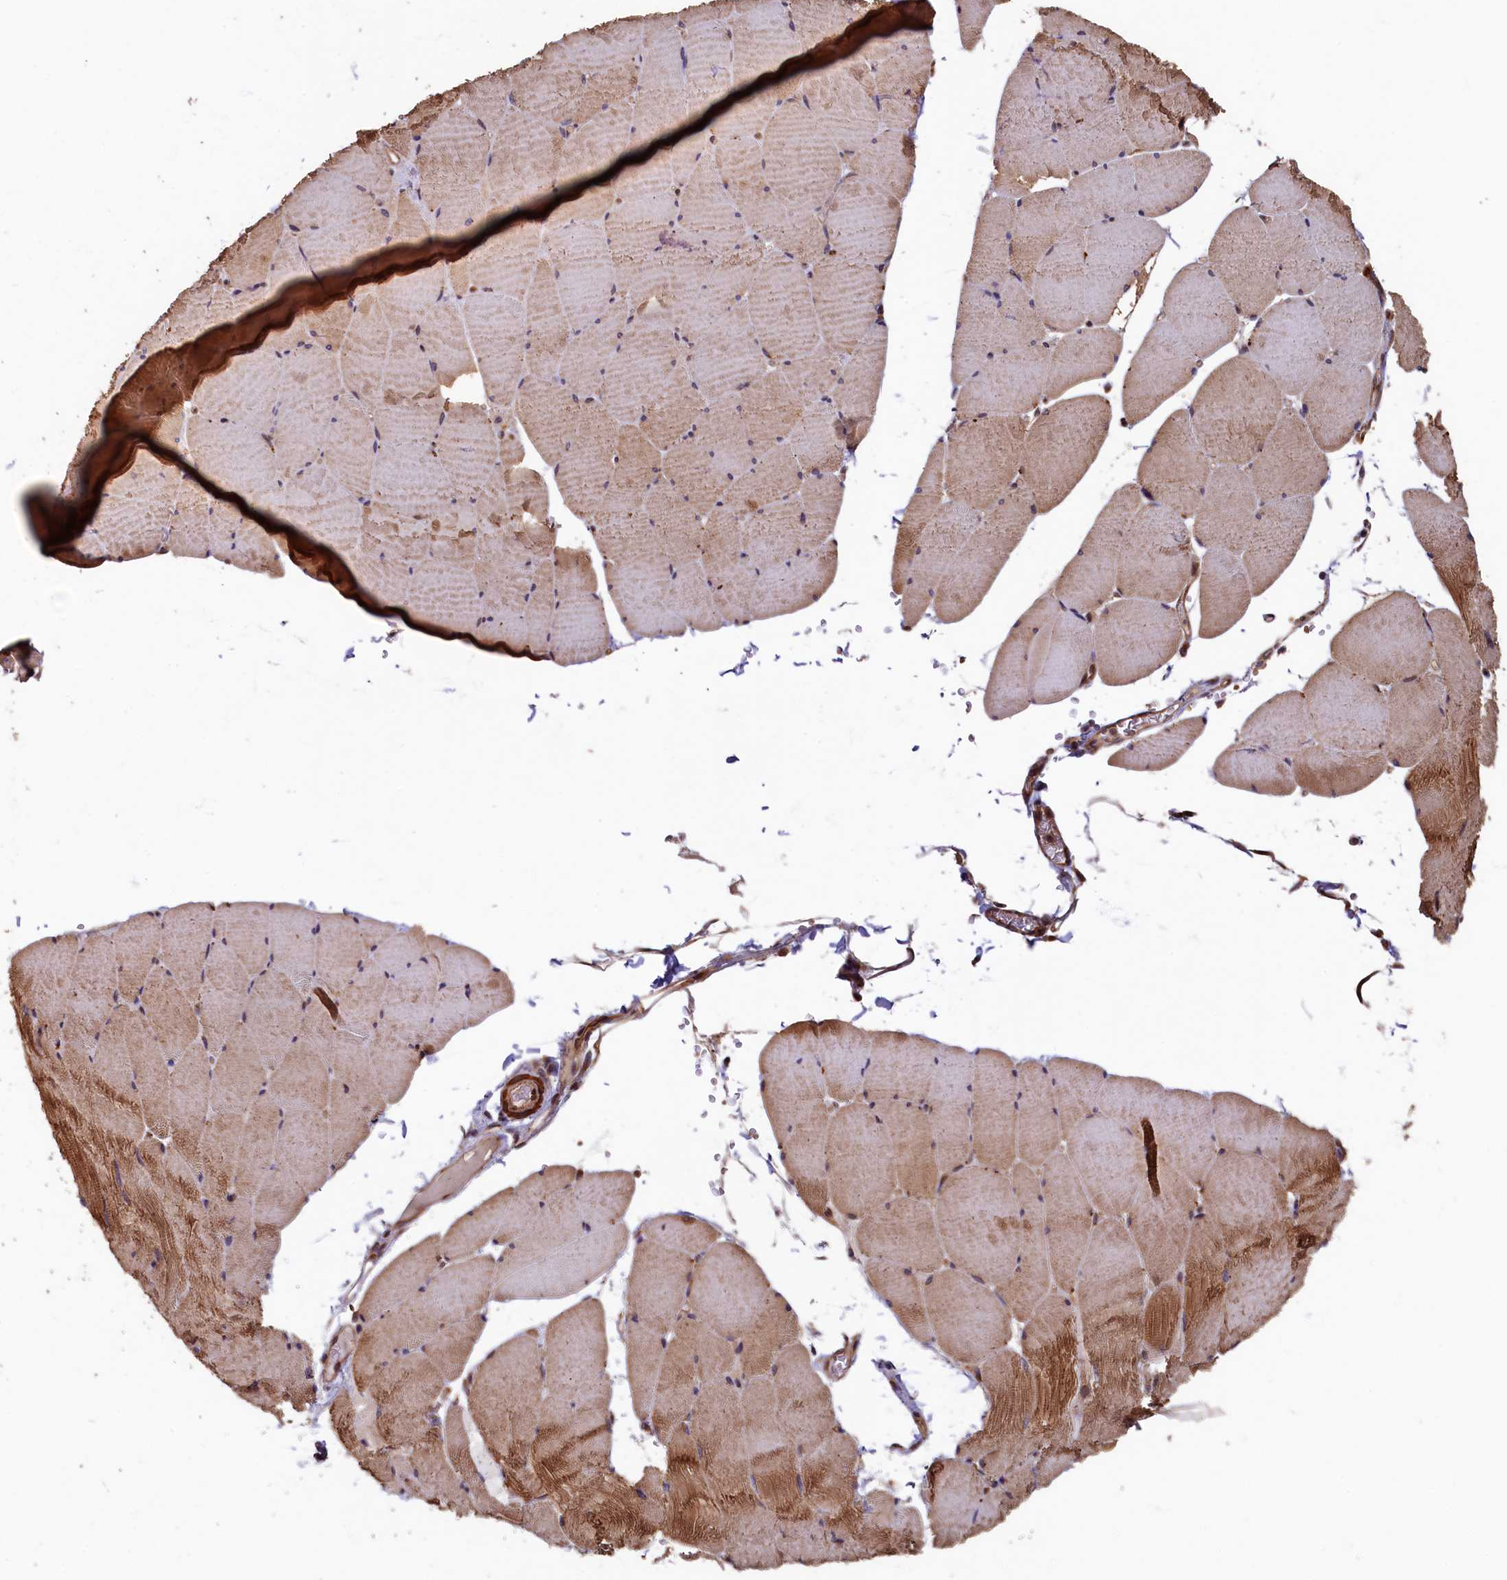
{"staining": {"intensity": "moderate", "quantity": ">75%", "location": "cytoplasmic/membranous"}, "tissue": "skeletal muscle", "cell_type": "Myocytes", "image_type": "normal", "snomed": [{"axis": "morphology", "description": "Normal tissue, NOS"}, {"axis": "topography", "description": "Skeletal muscle"}, {"axis": "topography", "description": "Head-Neck"}], "caption": "This photomicrograph shows immunohistochemistry staining of benign skeletal muscle, with medium moderate cytoplasmic/membranous staining in approximately >75% of myocytes.", "gene": "TMEM181", "patient": {"sex": "male", "age": 66}}